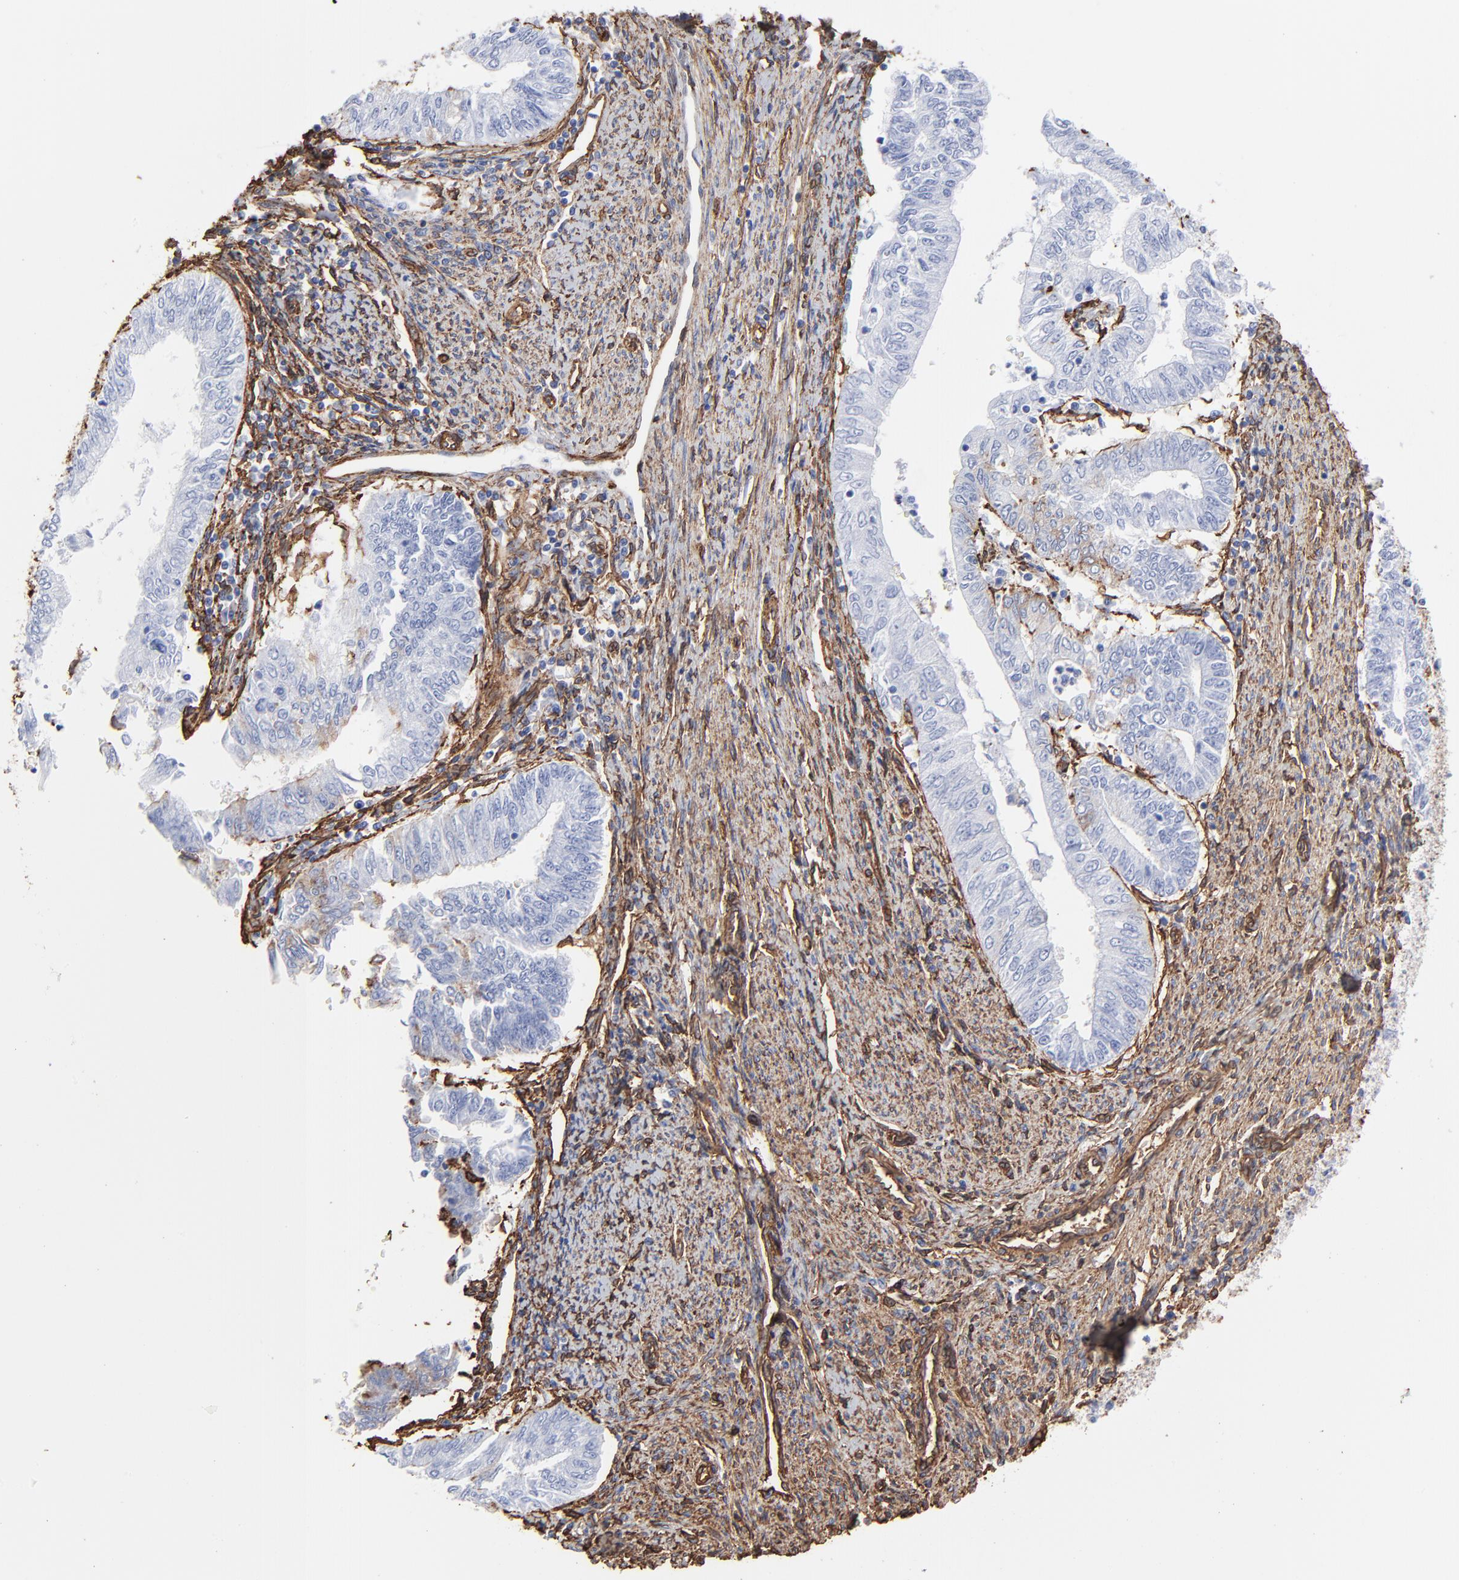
{"staining": {"intensity": "negative", "quantity": "none", "location": "none"}, "tissue": "endometrial cancer", "cell_type": "Tumor cells", "image_type": "cancer", "snomed": [{"axis": "morphology", "description": "Adenocarcinoma, NOS"}, {"axis": "topography", "description": "Endometrium"}], "caption": "A histopathology image of adenocarcinoma (endometrial) stained for a protein exhibits no brown staining in tumor cells. (DAB (3,3'-diaminobenzidine) IHC, high magnification).", "gene": "CAV1", "patient": {"sex": "female", "age": 66}}